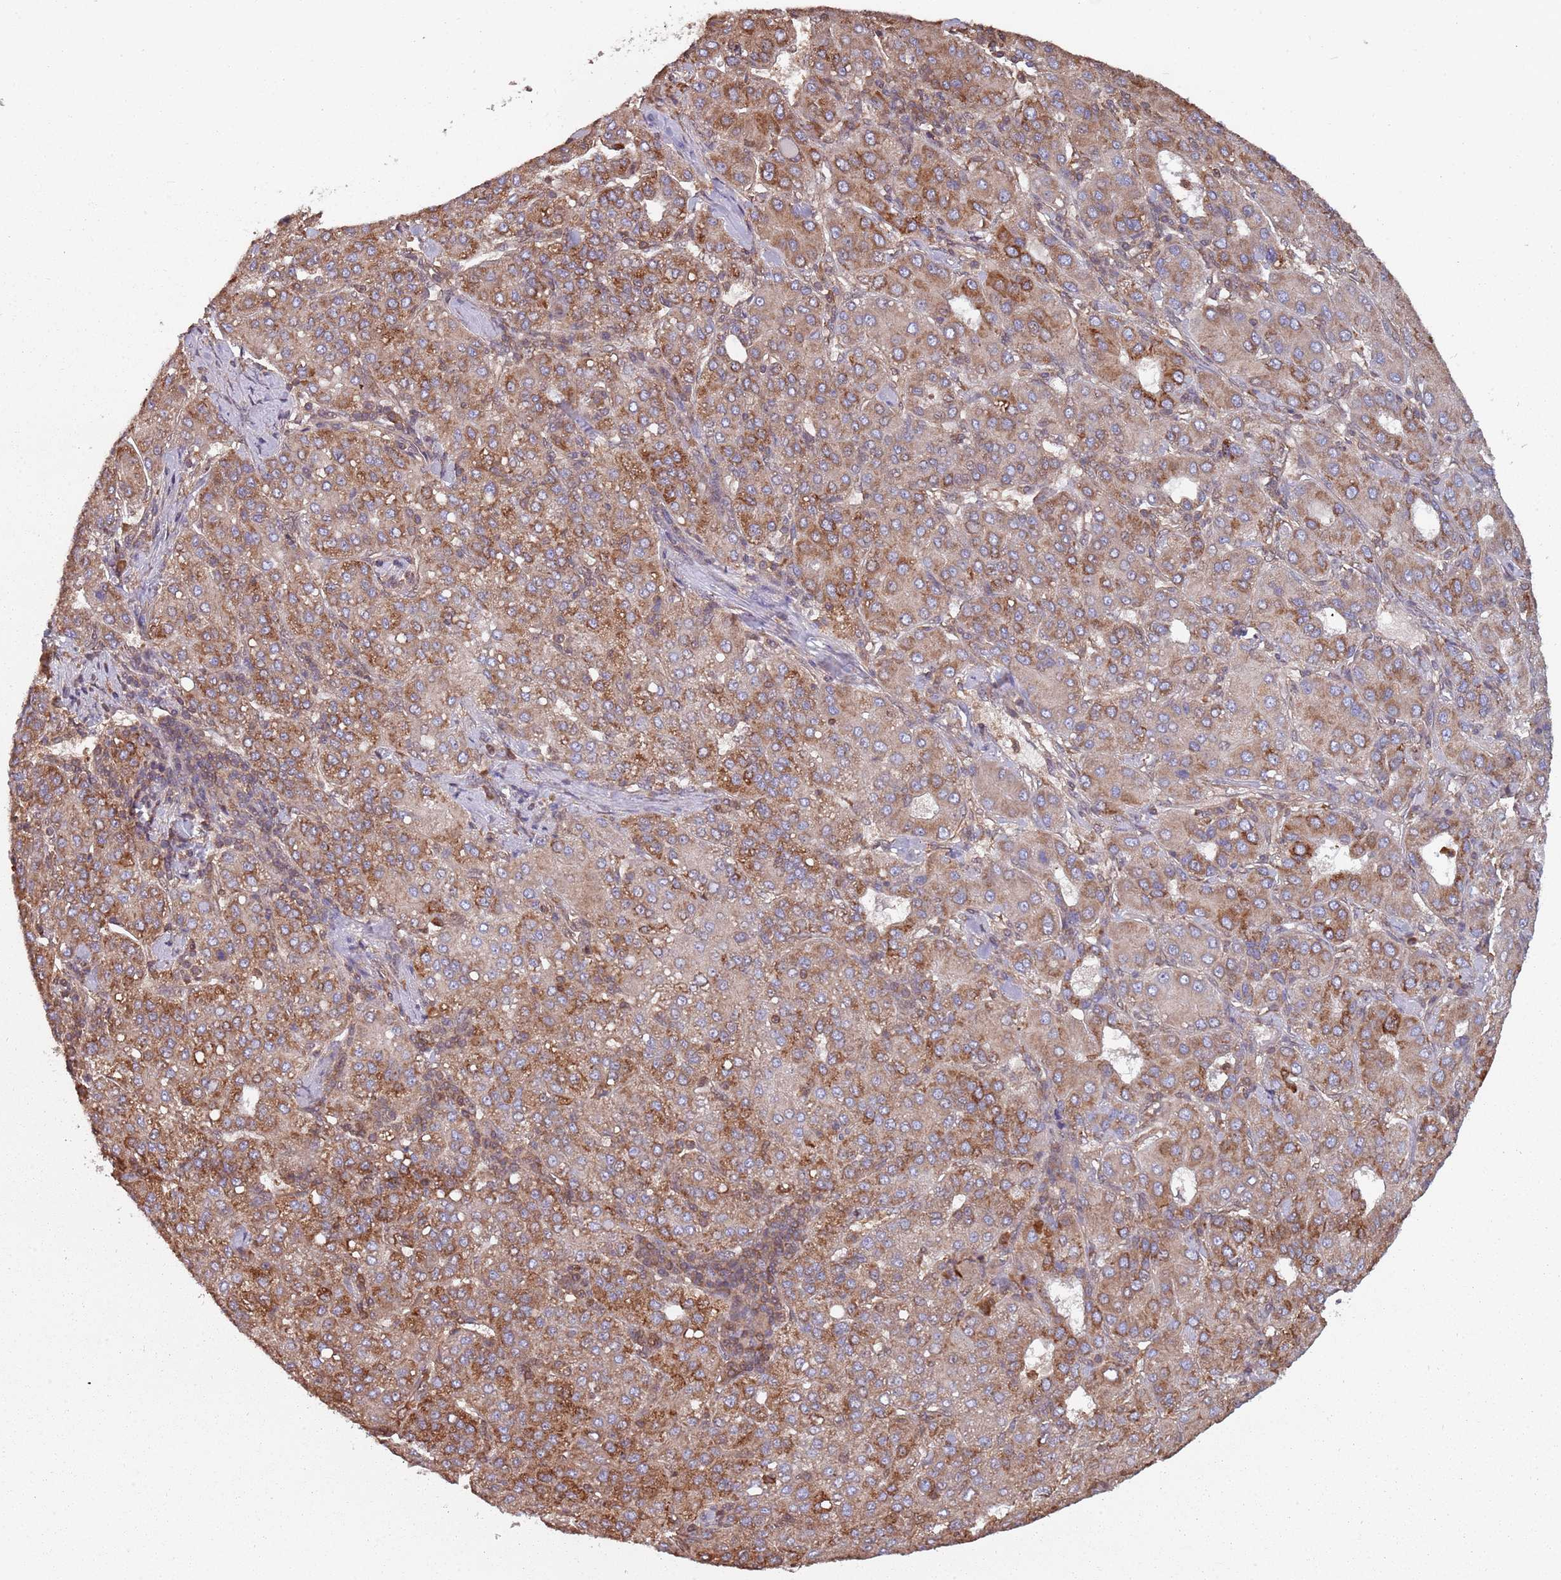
{"staining": {"intensity": "moderate", "quantity": ">75%", "location": "cytoplasmic/membranous"}, "tissue": "liver cancer", "cell_type": "Tumor cells", "image_type": "cancer", "snomed": [{"axis": "morphology", "description": "Carcinoma, Hepatocellular, NOS"}, {"axis": "topography", "description": "Liver"}], "caption": "Human liver cancer stained for a protein (brown) reveals moderate cytoplasmic/membranous positive expression in about >75% of tumor cells.", "gene": "COG4", "patient": {"sex": "male", "age": 65}}